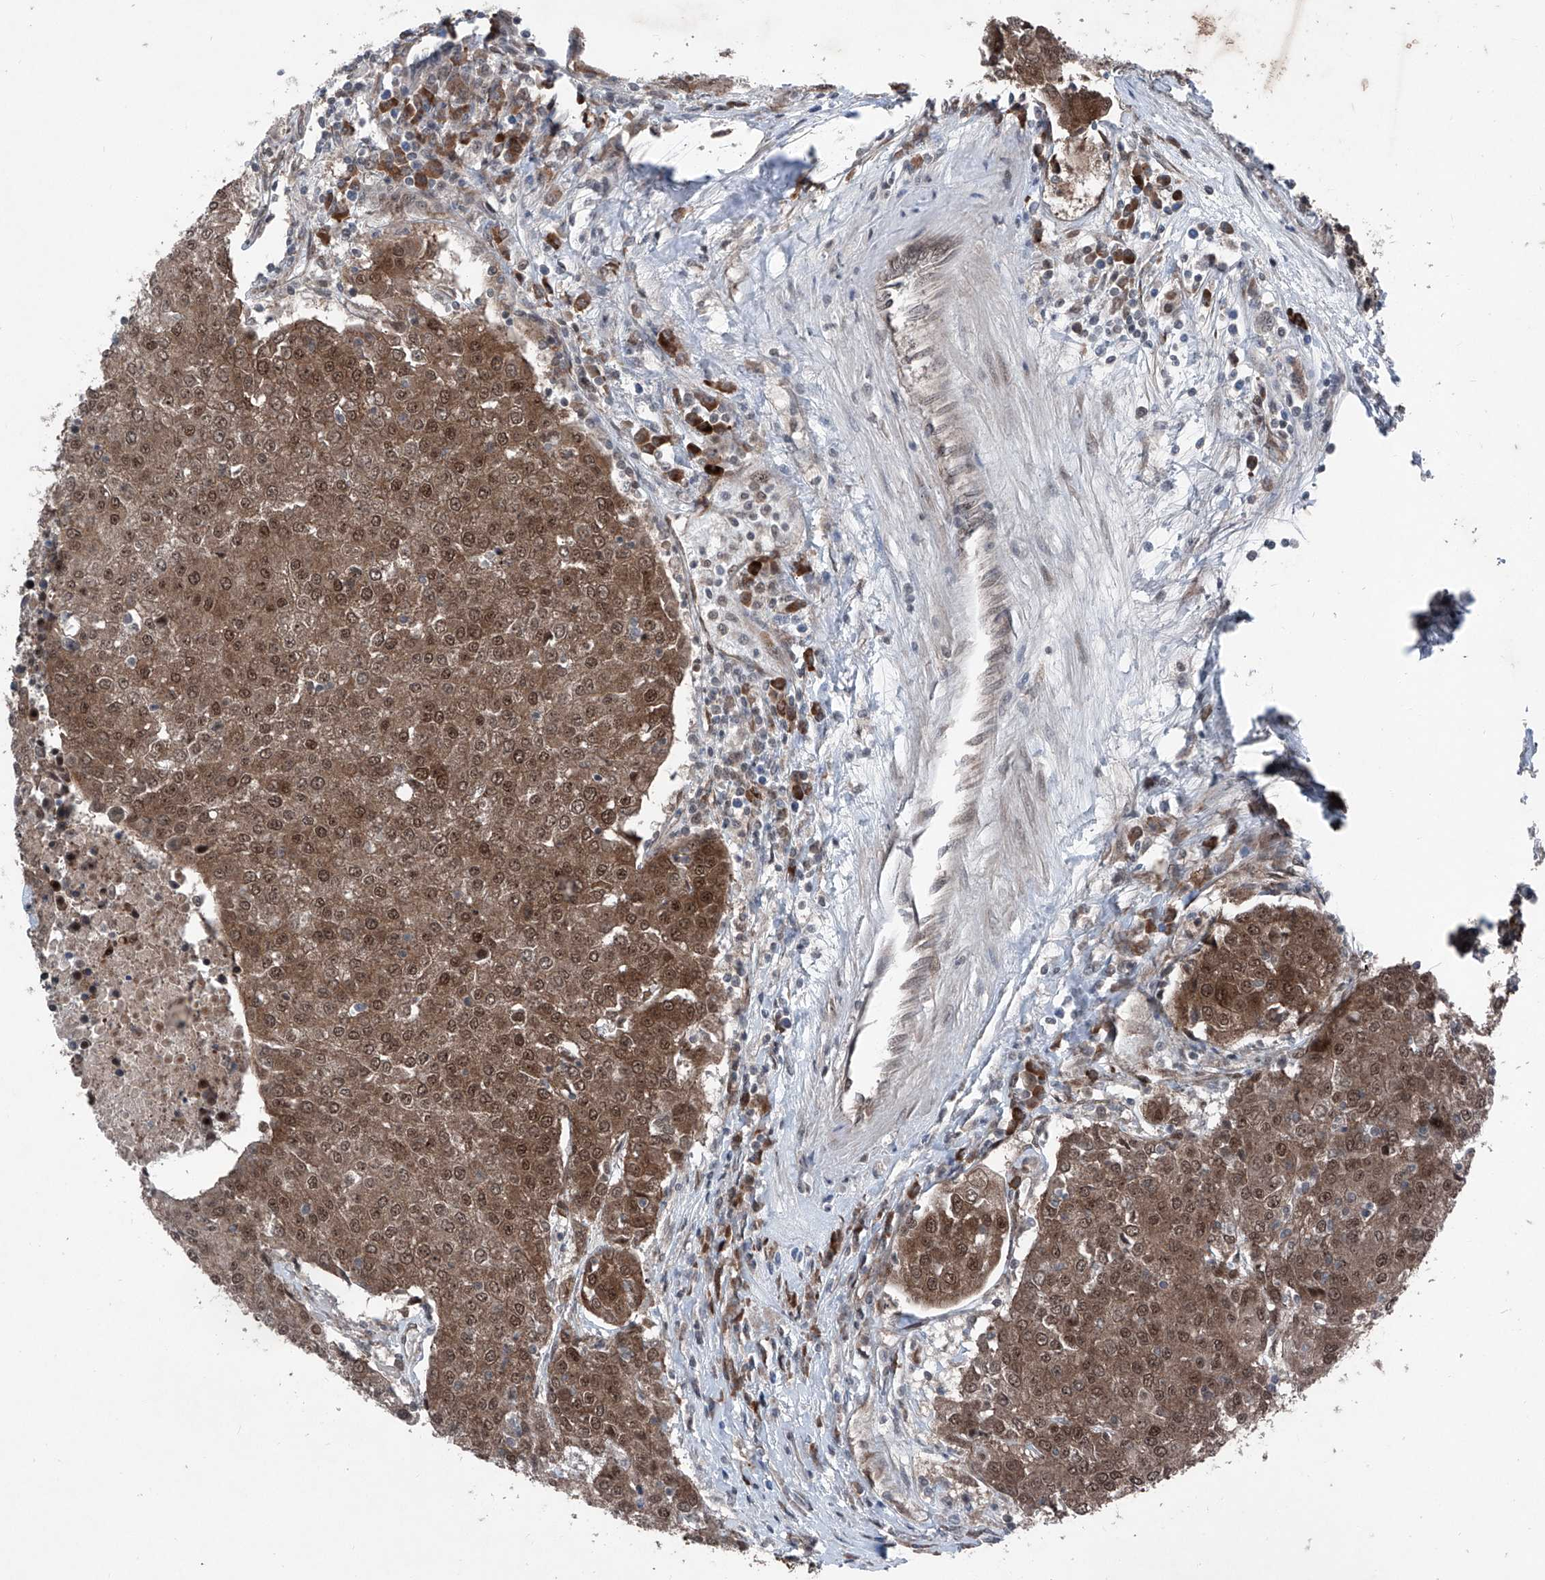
{"staining": {"intensity": "moderate", "quantity": ">75%", "location": "cytoplasmic/membranous,nuclear"}, "tissue": "urothelial cancer", "cell_type": "Tumor cells", "image_type": "cancer", "snomed": [{"axis": "morphology", "description": "Urothelial carcinoma, High grade"}, {"axis": "topography", "description": "Urinary bladder"}], "caption": "Immunohistochemistry image of neoplastic tissue: urothelial cancer stained using immunohistochemistry (IHC) demonstrates medium levels of moderate protein expression localized specifically in the cytoplasmic/membranous and nuclear of tumor cells, appearing as a cytoplasmic/membranous and nuclear brown color.", "gene": "COA7", "patient": {"sex": "female", "age": 85}}